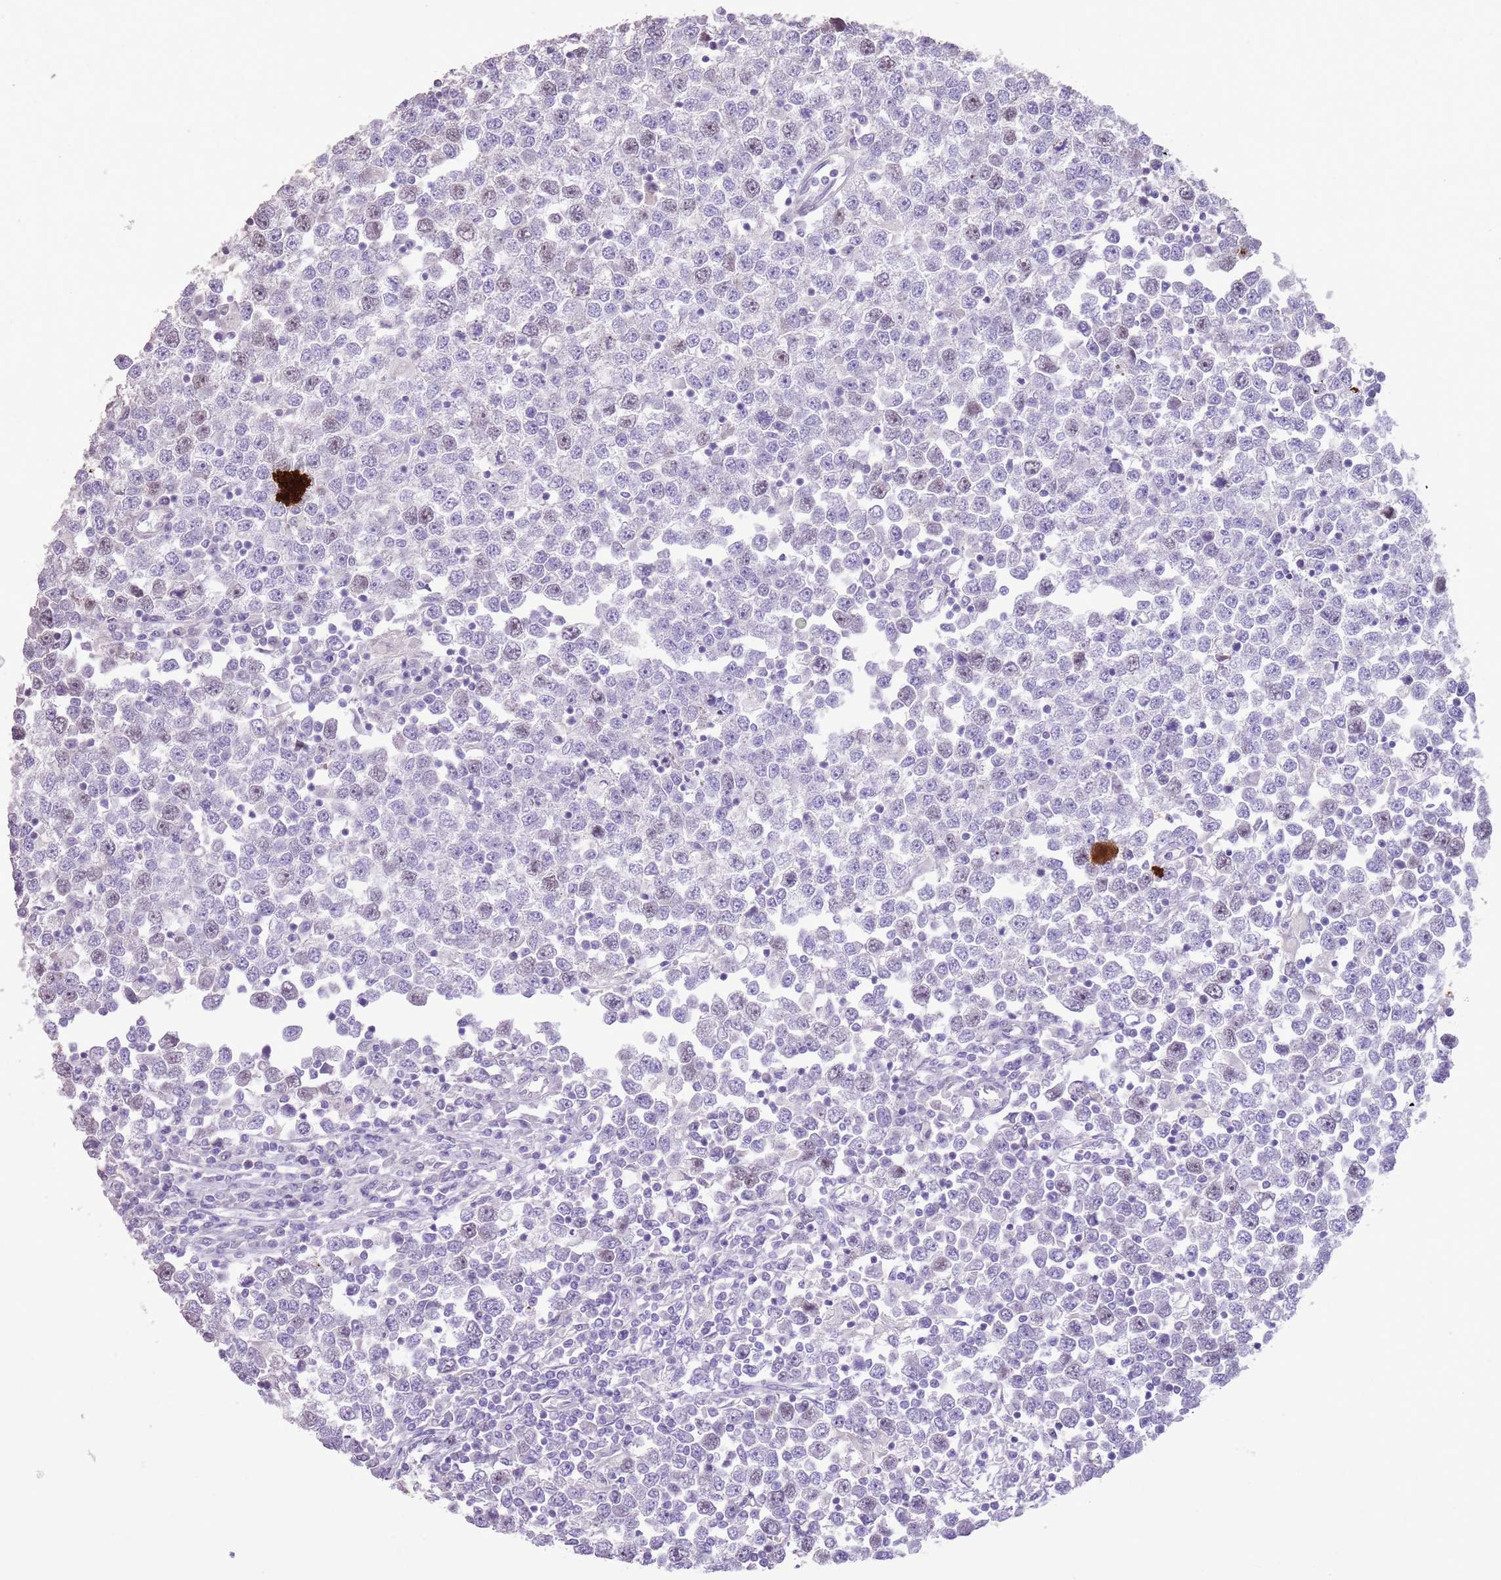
{"staining": {"intensity": "moderate", "quantity": "25%-75%", "location": "nuclear"}, "tissue": "testis cancer", "cell_type": "Tumor cells", "image_type": "cancer", "snomed": [{"axis": "morphology", "description": "Seminoma, NOS"}, {"axis": "topography", "description": "Testis"}], "caption": "The micrograph displays staining of testis cancer (seminoma), revealing moderate nuclear protein staining (brown color) within tumor cells.", "gene": "GMNN", "patient": {"sex": "male", "age": 65}}